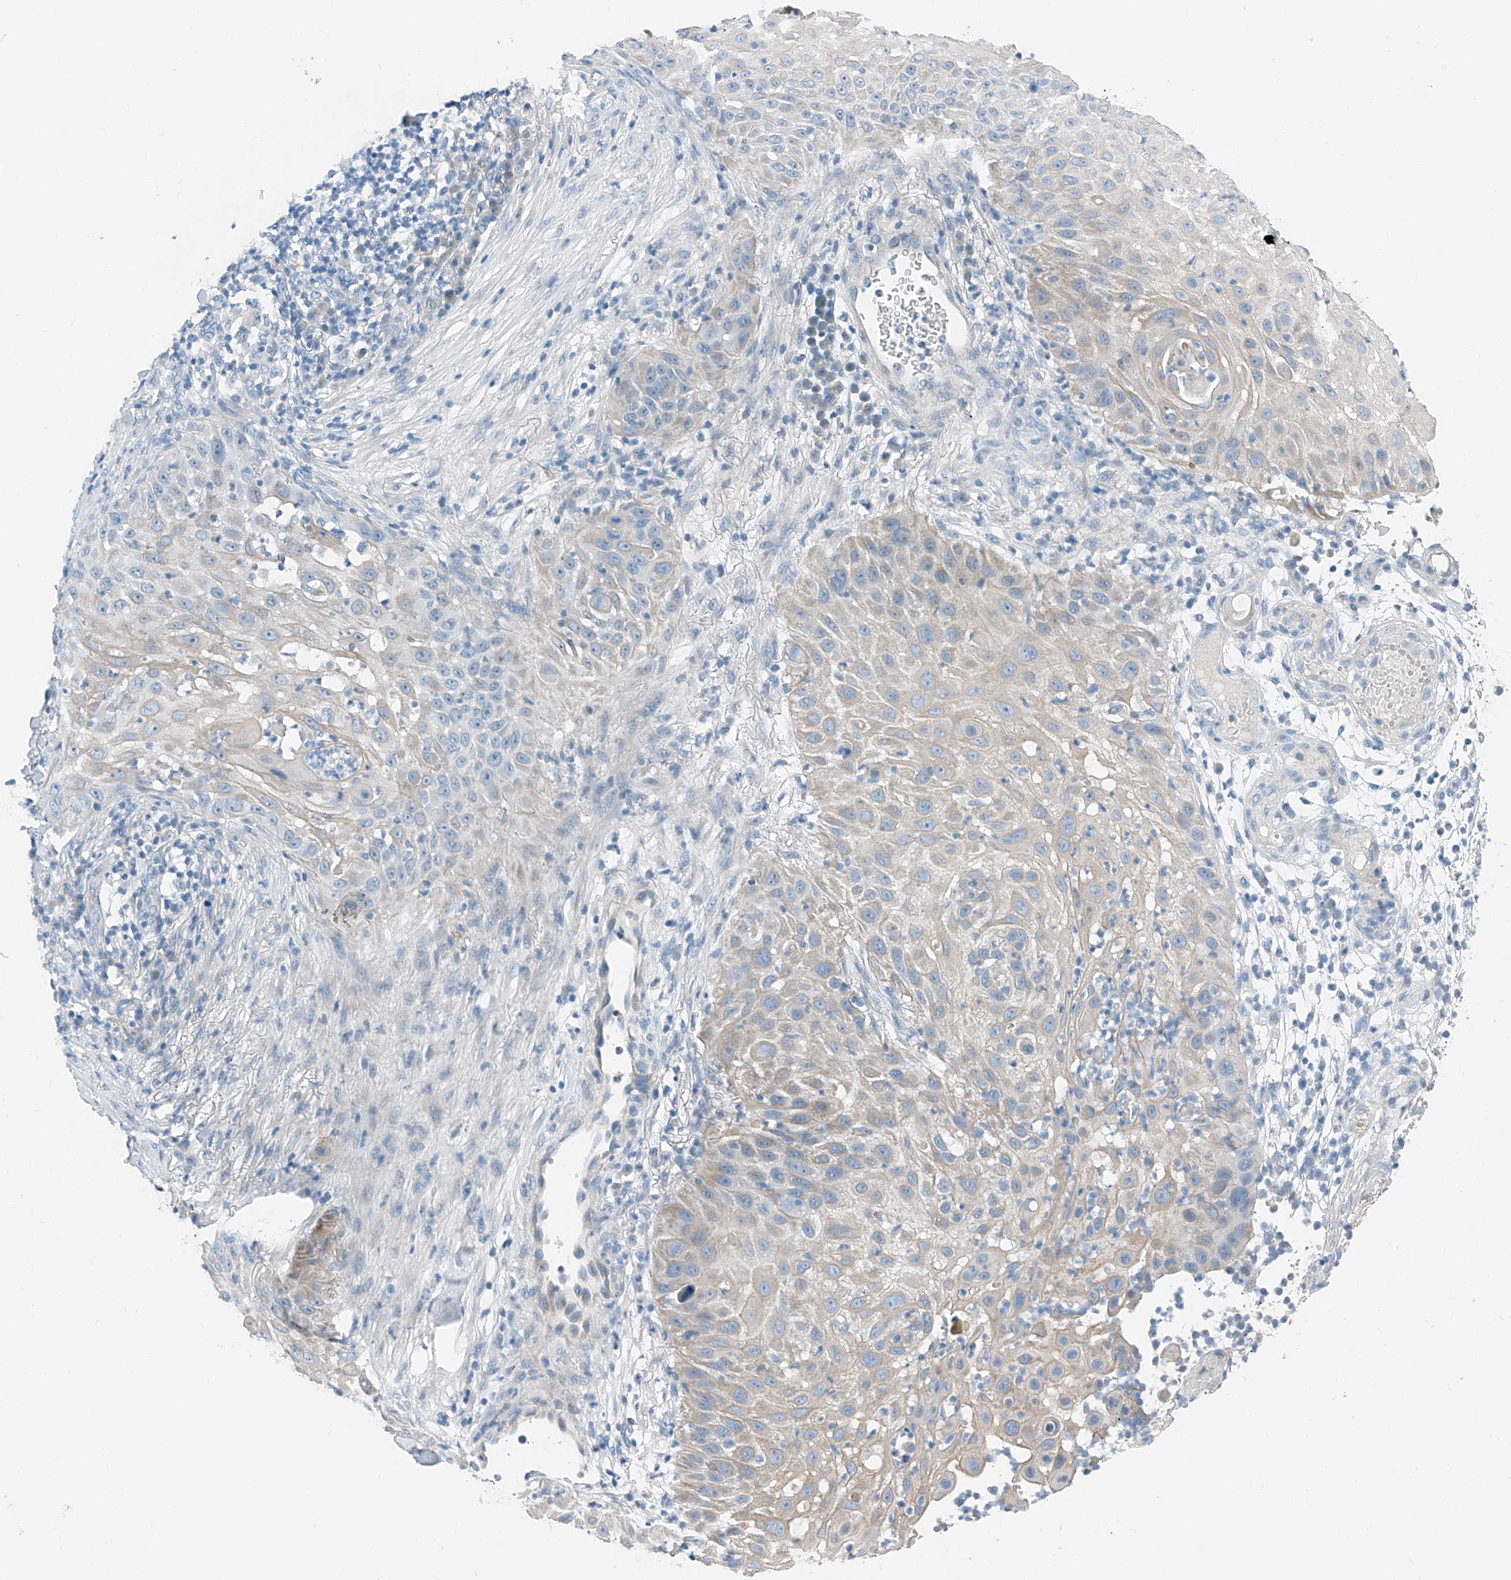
{"staining": {"intensity": "negative", "quantity": "none", "location": "none"}, "tissue": "skin cancer", "cell_type": "Tumor cells", "image_type": "cancer", "snomed": [{"axis": "morphology", "description": "Squamous cell carcinoma, NOS"}, {"axis": "topography", "description": "Skin"}], "caption": "A photomicrograph of skin cancer stained for a protein reveals no brown staining in tumor cells.", "gene": "MDGA1", "patient": {"sex": "female", "age": 44}}